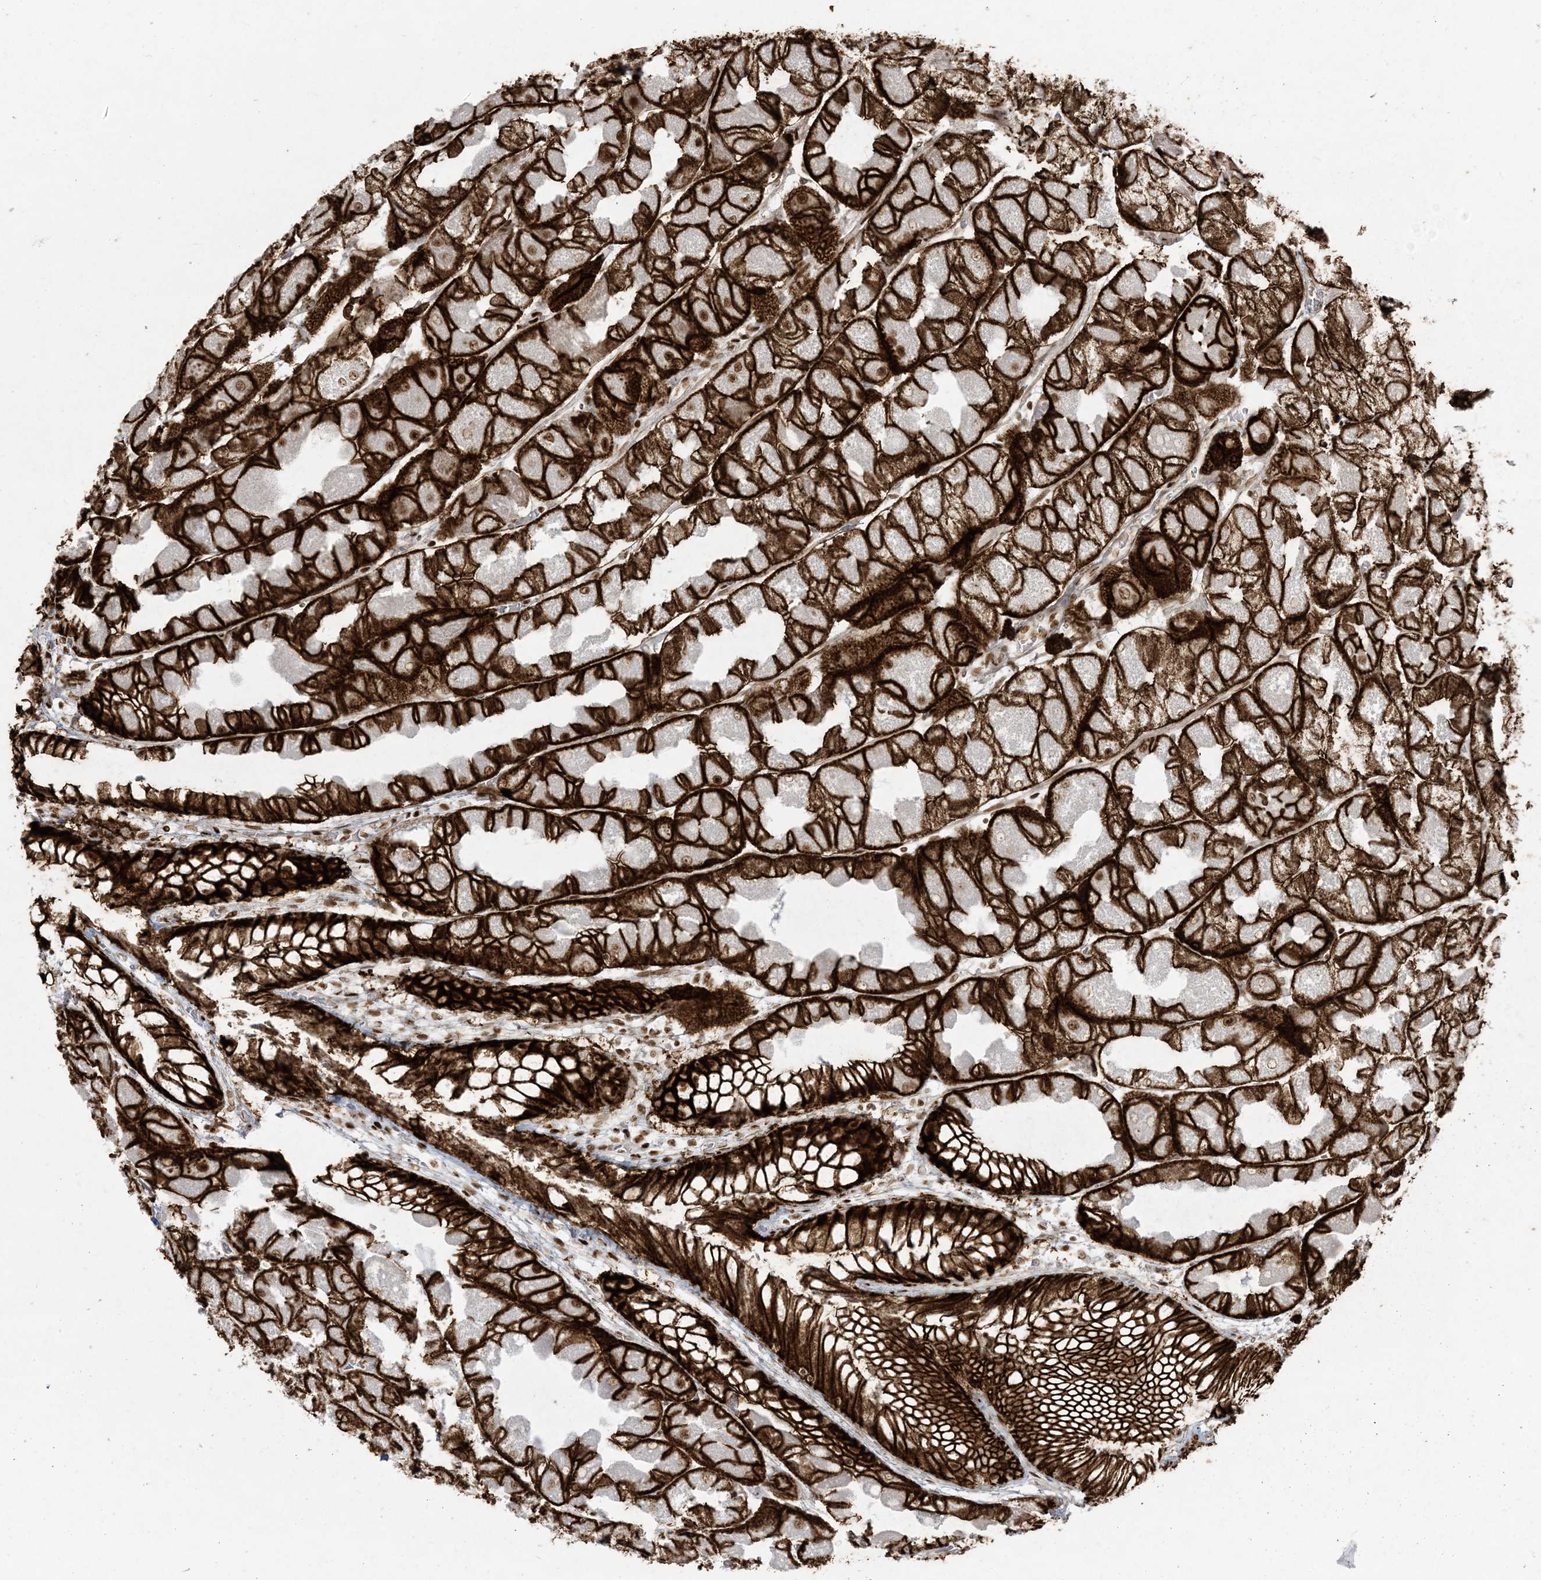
{"staining": {"intensity": "strong", "quantity": ">75%", "location": "cytoplasmic/membranous,nuclear"}, "tissue": "stomach", "cell_type": "Glandular cells", "image_type": "normal", "snomed": [{"axis": "morphology", "description": "Normal tissue, NOS"}, {"axis": "topography", "description": "Stomach"}], "caption": "IHC micrograph of normal stomach: stomach stained using immunohistochemistry exhibits high levels of strong protein expression localized specifically in the cytoplasmic/membranous,nuclear of glandular cells, appearing as a cytoplasmic/membranous,nuclear brown color.", "gene": "RBM10", "patient": {"sex": "female", "age": 61}}